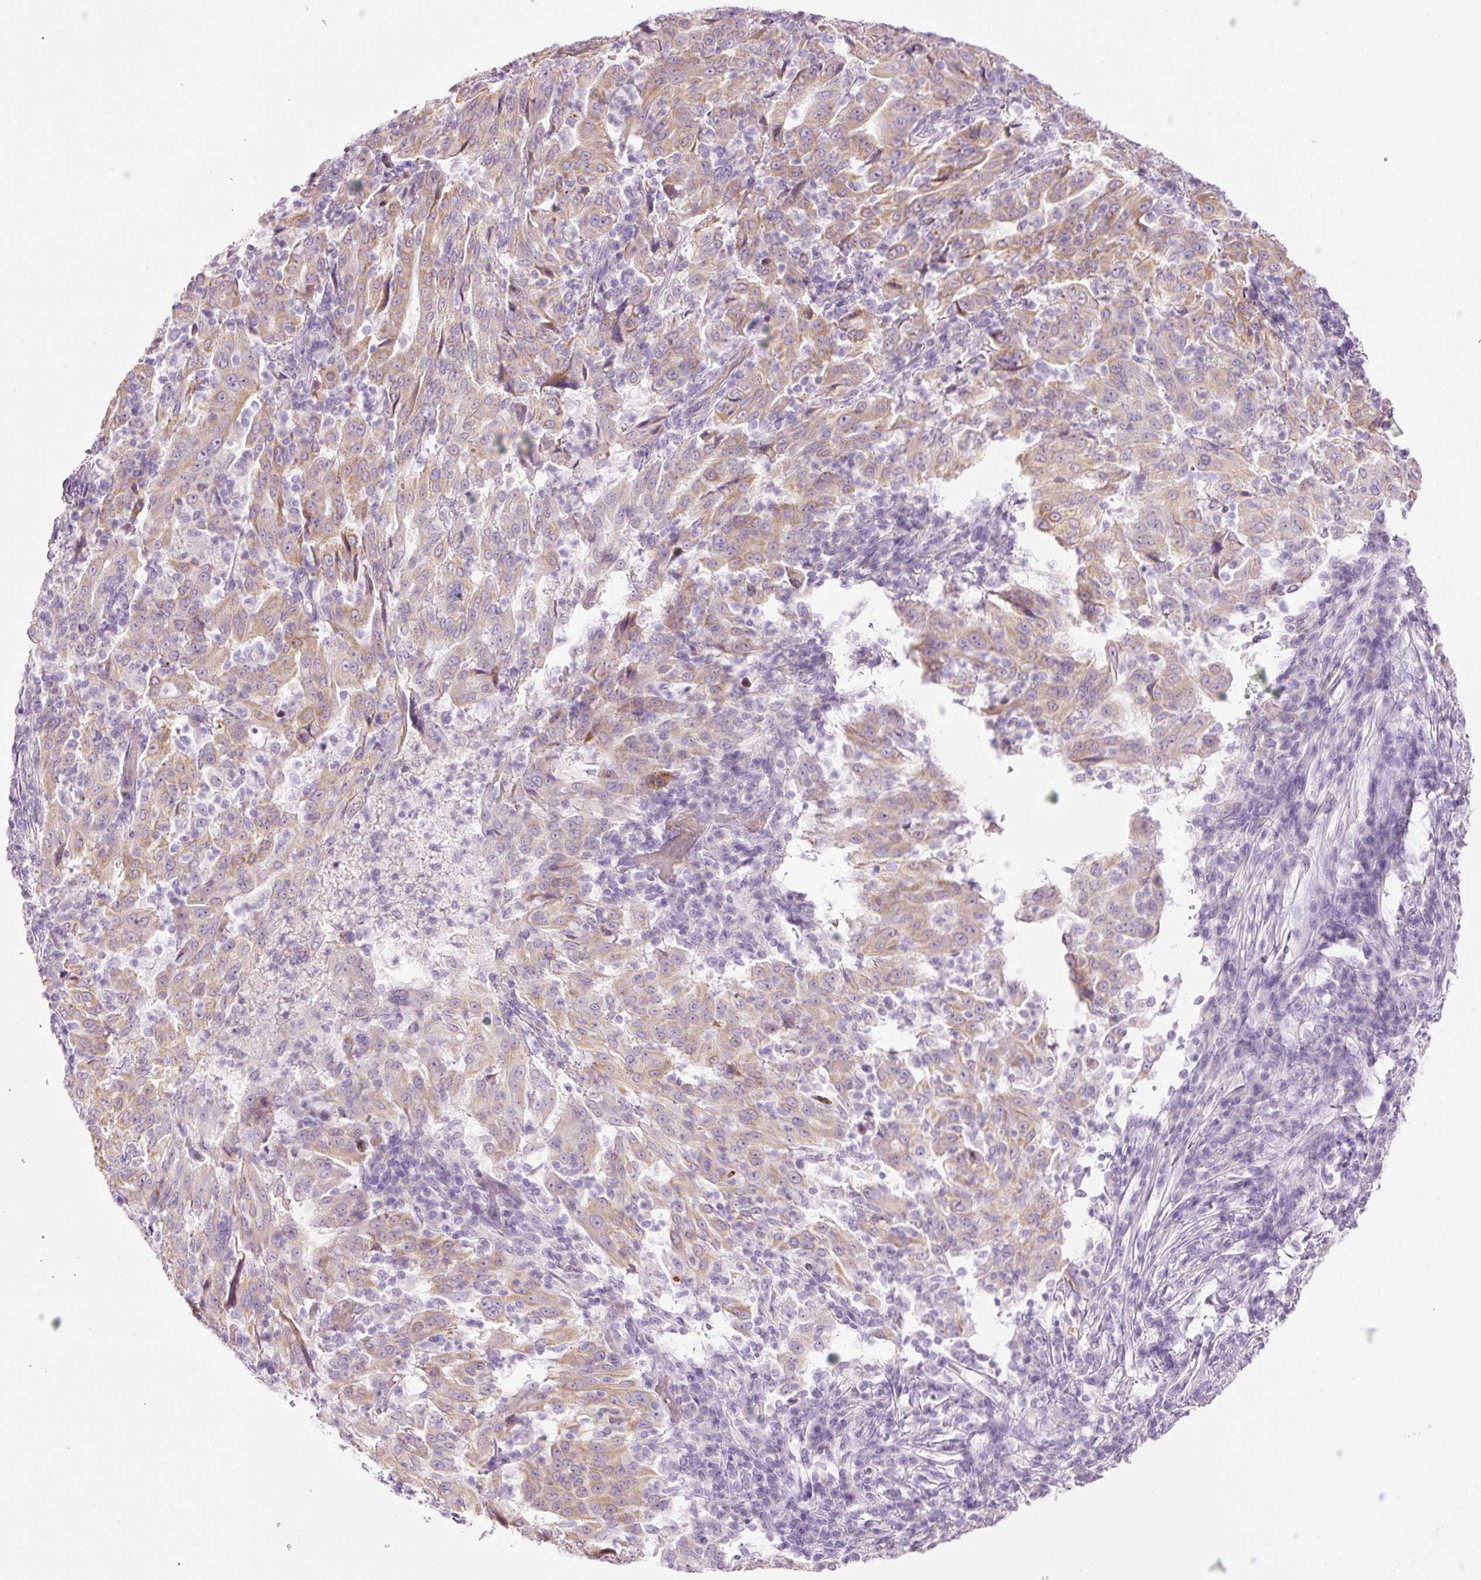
{"staining": {"intensity": "moderate", "quantity": "25%-75%", "location": "cytoplasmic/membranous"}, "tissue": "pancreatic cancer", "cell_type": "Tumor cells", "image_type": "cancer", "snomed": [{"axis": "morphology", "description": "Adenocarcinoma, NOS"}, {"axis": "topography", "description": "Pancreas"}], "caption": "Moderate cytoplasmic/membranous staining is seen in about 25%-75% of tumor cells in pancreatic adenocarcinoma.", "gene": "CARD16", "patient": {"sex": "male", "age": 63}}